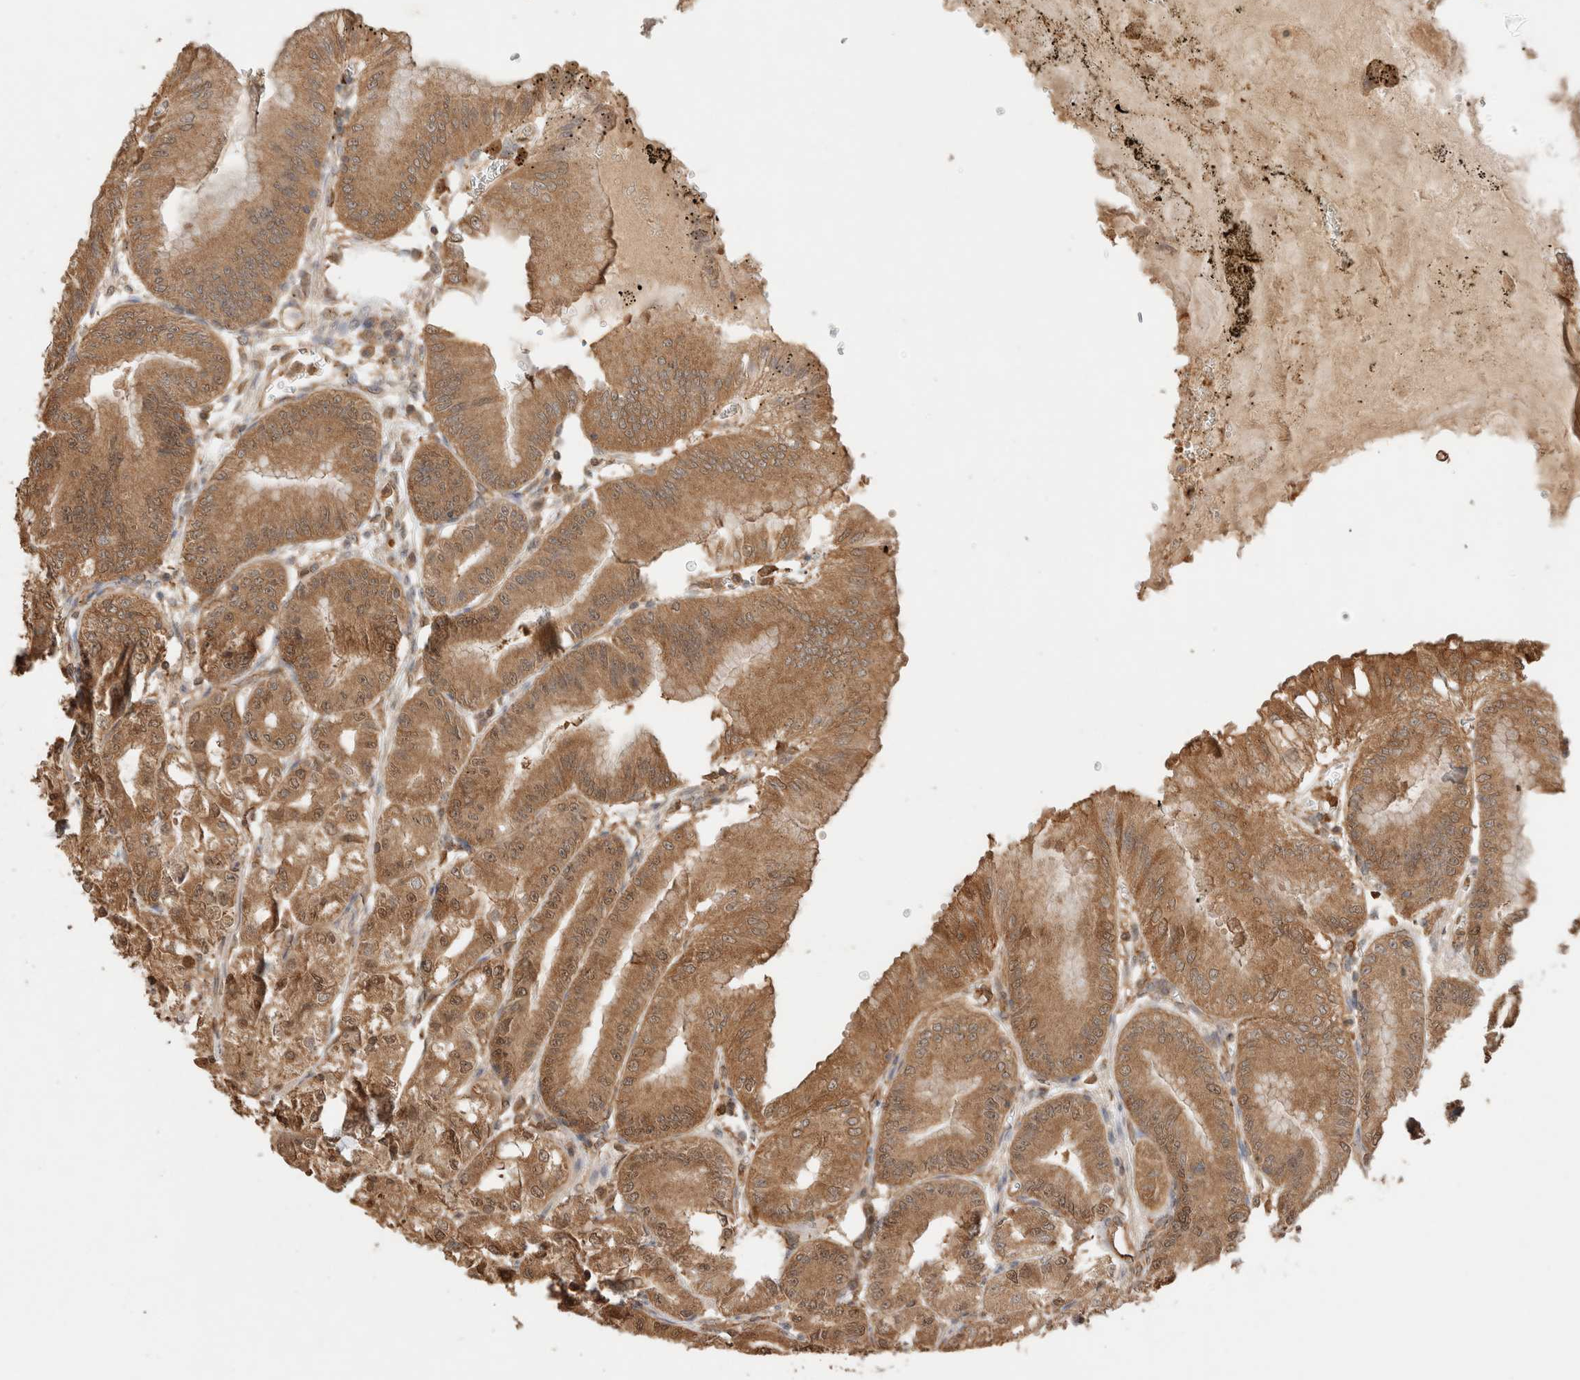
{"staining": {"intensity": "moderate", "quantity": ">75%", "location": "cytoplasmic/membranous,nuclear"}, "tissue": "stomach", "cell_type": "Glandular cells", "image_type": "normal", "snomed": [{"axis": "morphology", "description": "Normal tissue, NOS"}, {"axis": "topography", "description": "Stomach, lower"}], "caption": "The micrograph shows staining of benign stomach, revealing moderate cytoplasmic/membranous,nuclear protein positivity (brown color) within glandular cells.", "gene": "YWHAH", "patient": {"sex": "male", "age": 71}}